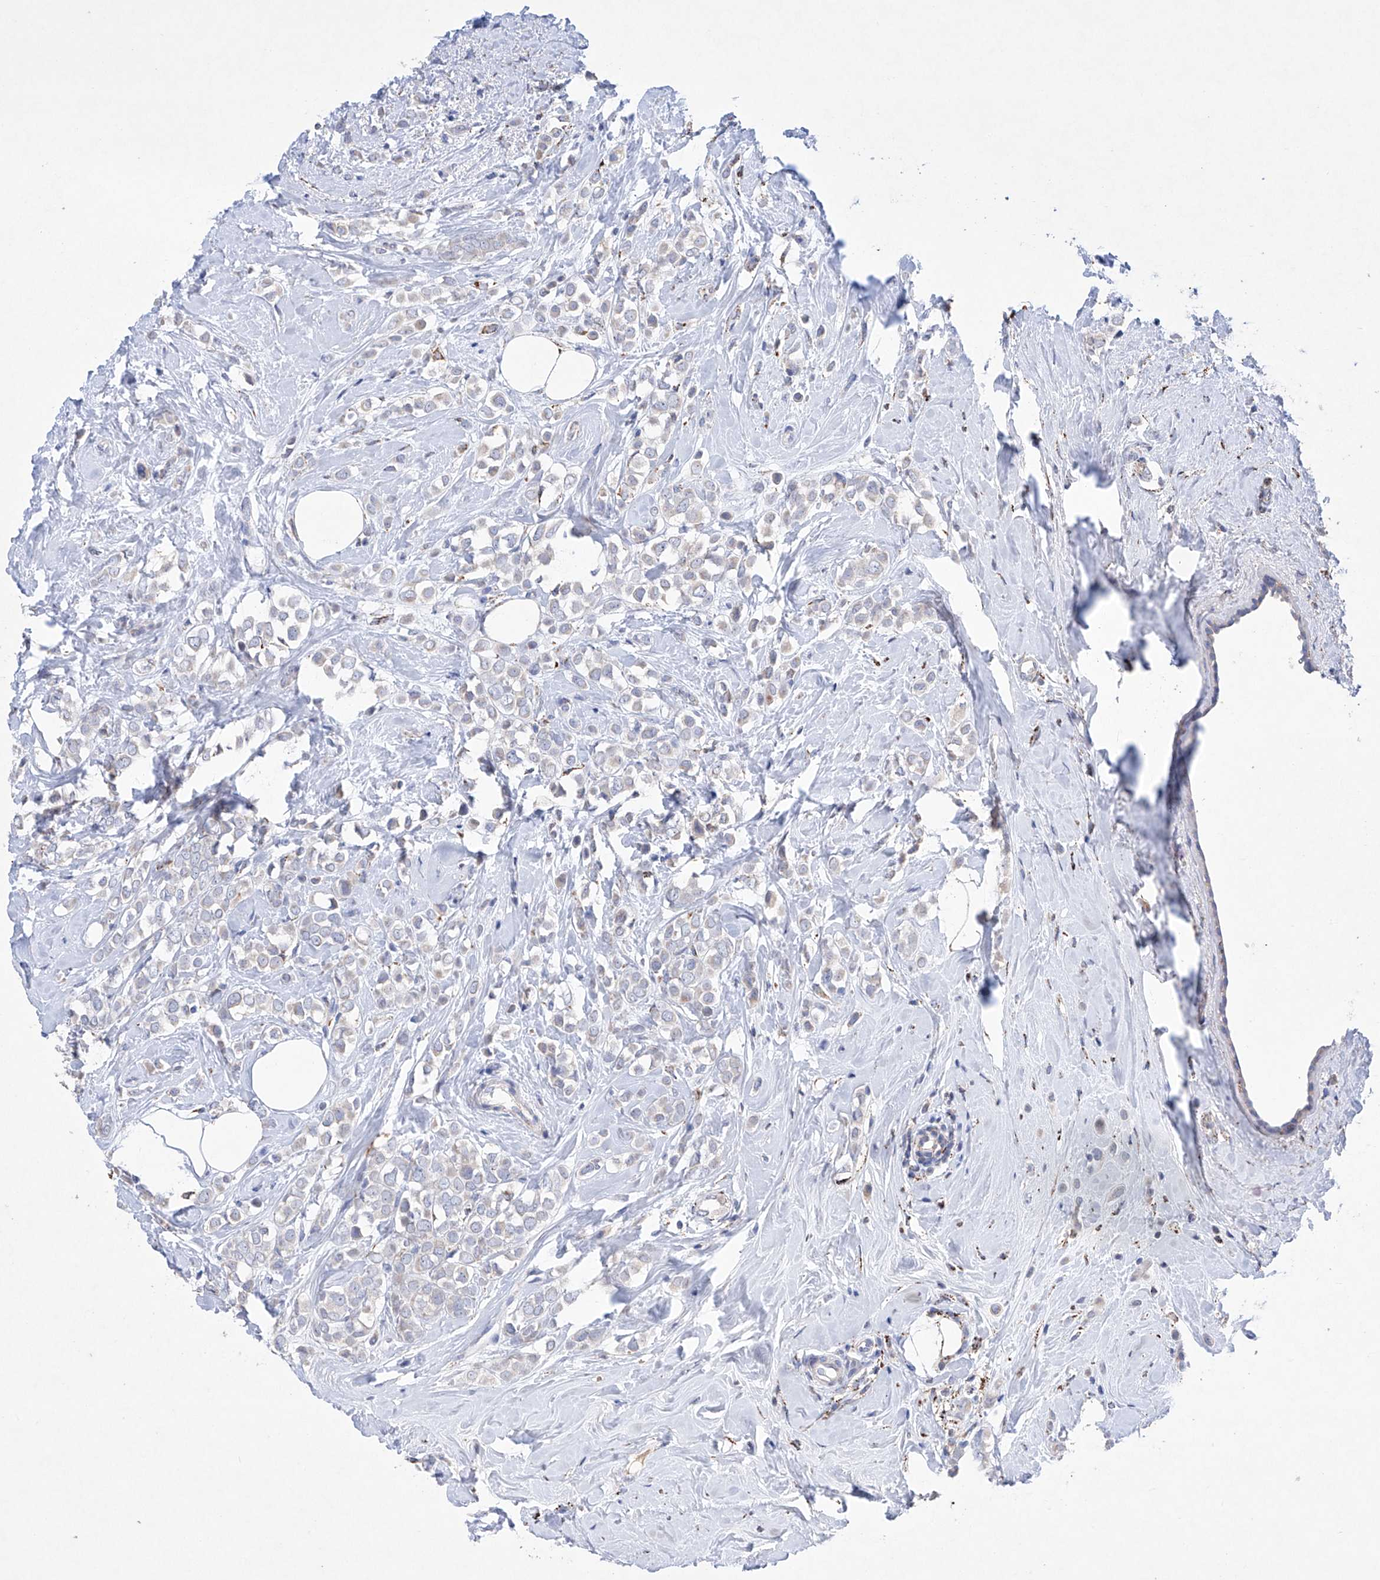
{"staining": {"intensity": "negative", "quantity": "none", "location": "none"}, "tissue": "breast cancer", "cell_type": "Tumor cells", "image_type": "cancer", "snomed": [{"axis": "morphology", "description": "Lobular carcinoma"}, {"axis": "topography", "description": "Breast"}], "caption": "Image shows no significant protein staining in tumor cells of breast cancer (lobular carcinoma).", "gene": "NRROS", "patient": {"sex": "female", "age": 47}}